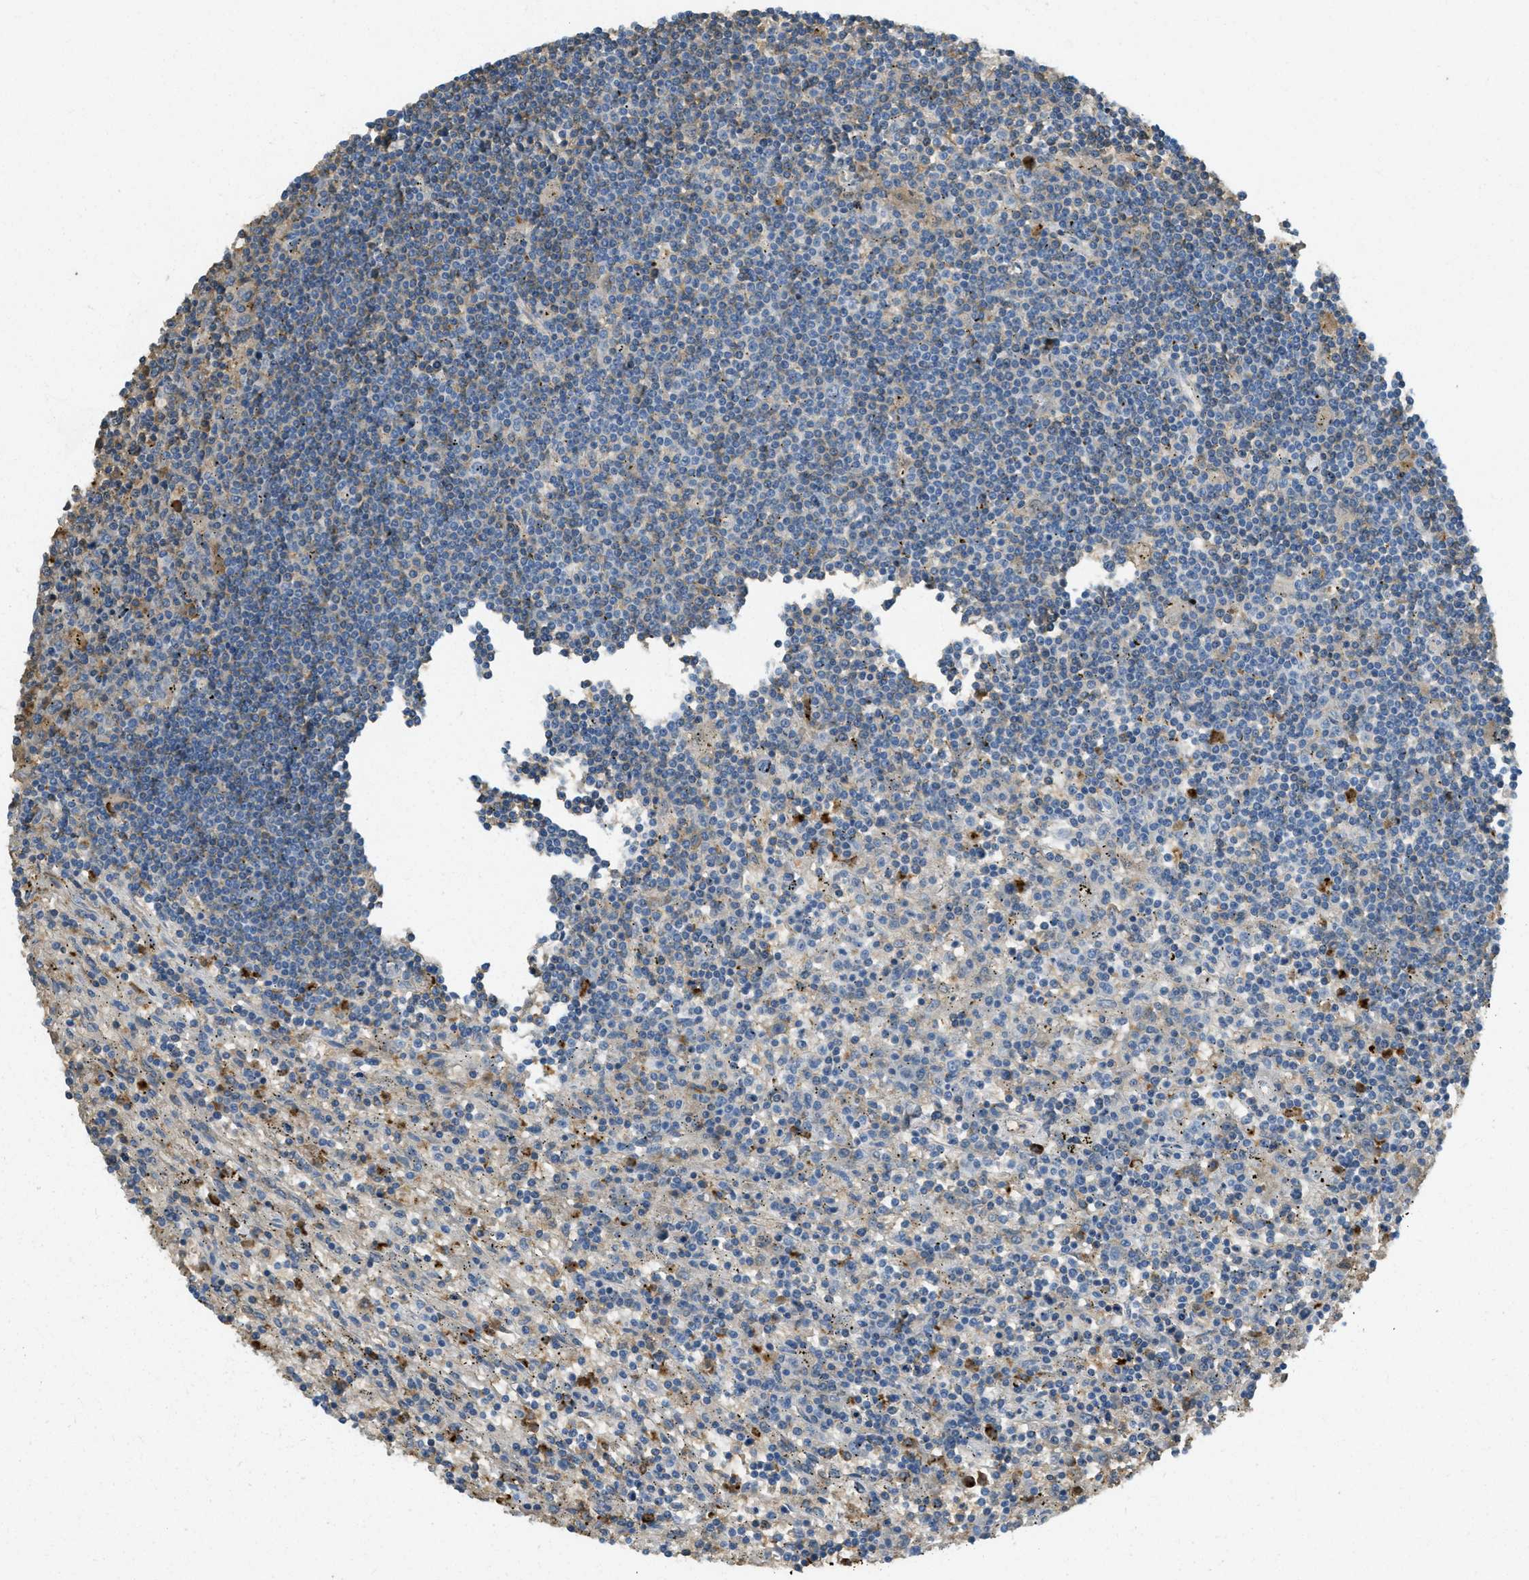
{"staining": {"intensity": "weak", "quantity": "<25%", "location": "cytoplasmic/membranous"}, "tissue": "lymphoma", "cell_type": "Tumor cells", "image_type": "cancer", "snomed": [{"axis": "morphology", "description": "Malignant lymphoma, non-Hodgkin's type, Low grade"}, {"axis": "topography", "description": "Spleen"}], "caption": "A high-resolution image shows immunohistochemistry staining of low-grade malignant lymphoma, non-Hodgkin's type, which reveals no significant expression in tumor cells.", "gene": "PRTN3", "patient": {"sex": "male", "age": 76}}